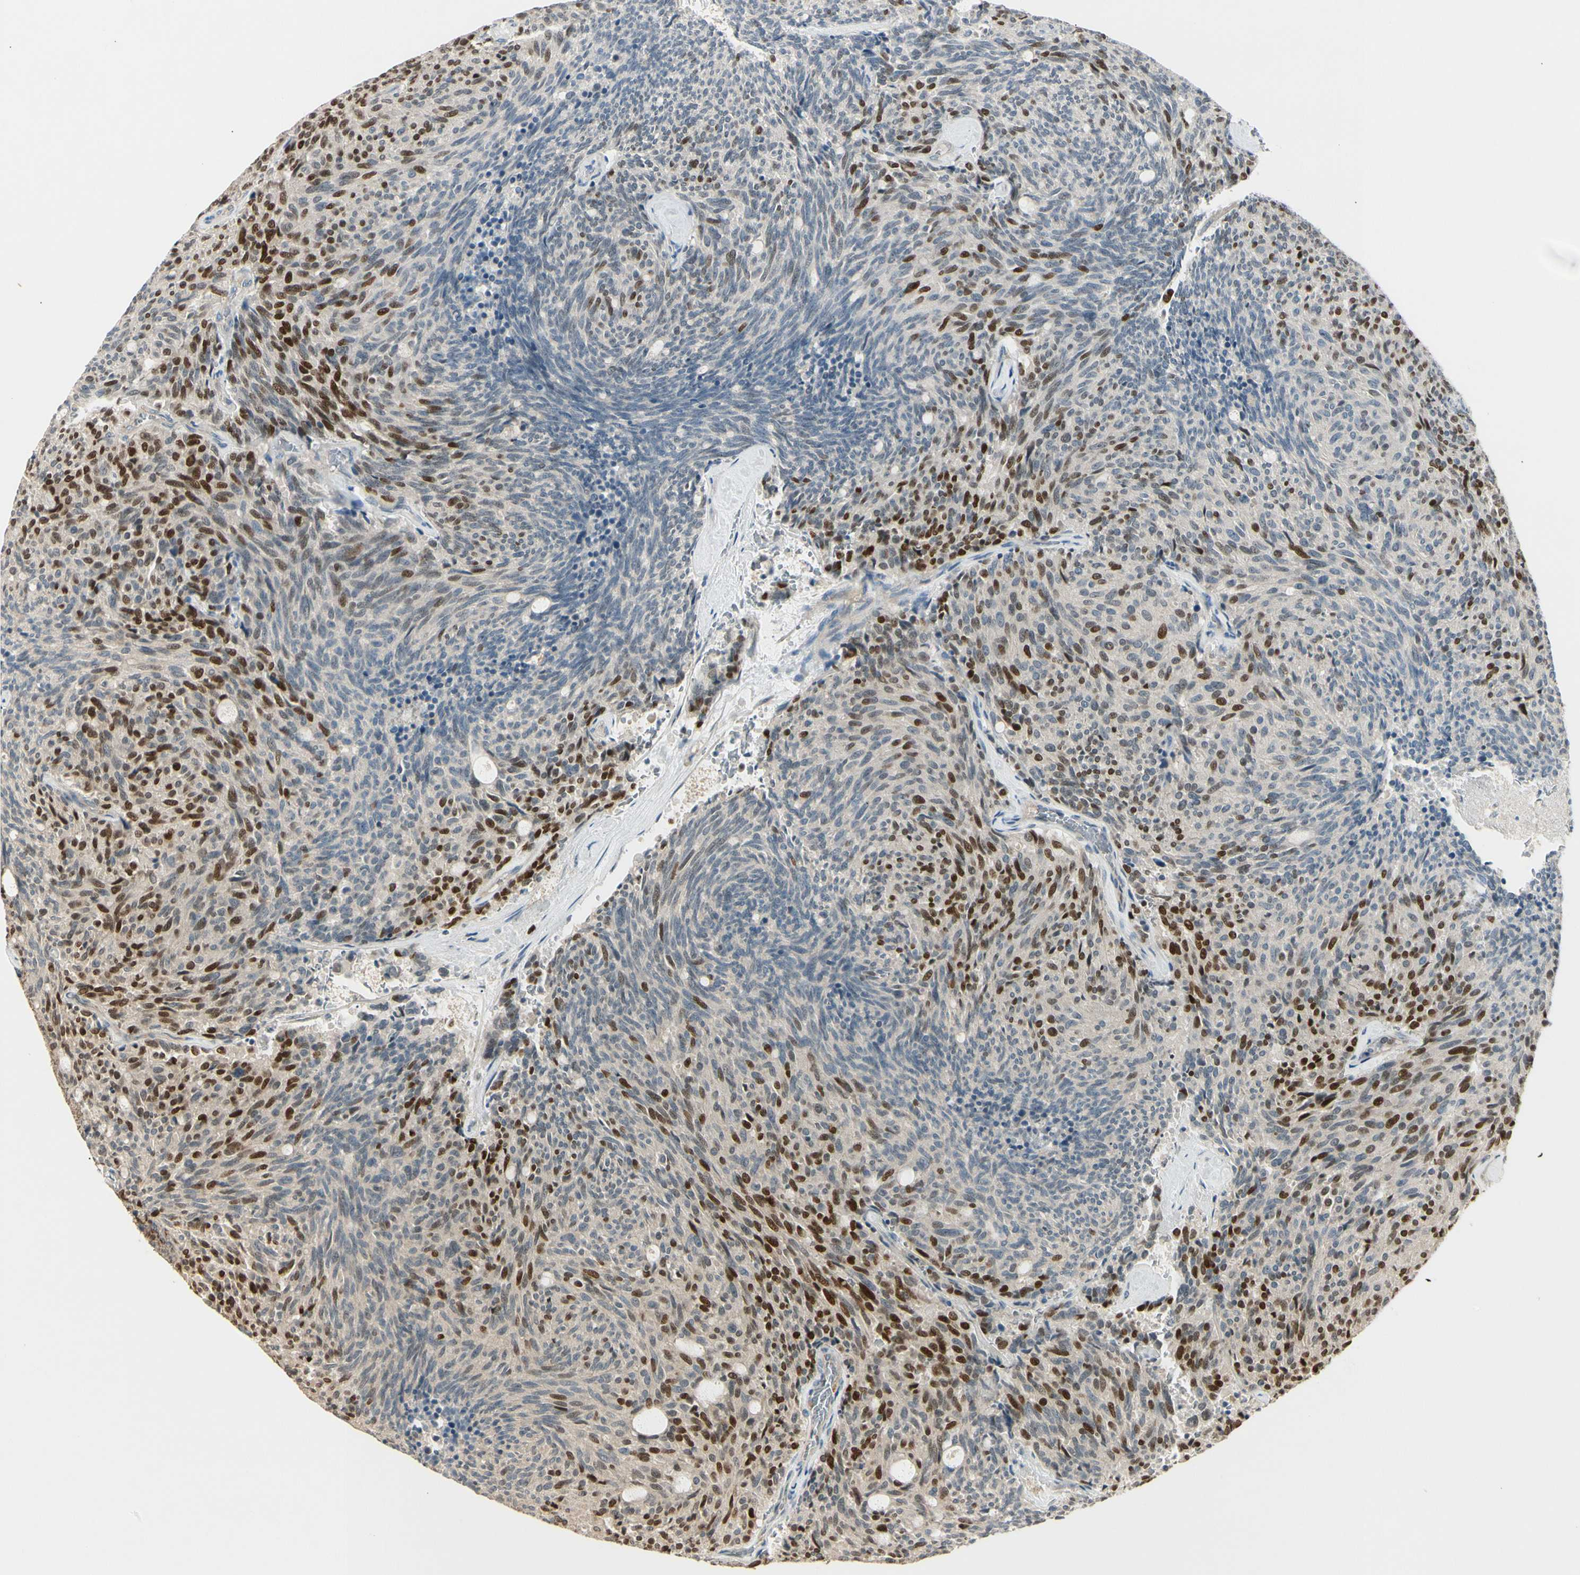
{"staining": {"intensity": "moderate", "quantity": "25%-75%", "location": "cytoplasmic/membranous,nuclear"}, "tissue": "carcinoid", "cell_type": "Tumor cells", "image_type": "cancer", "snomed": [{"axis": "morphology", "description": "Carcinoid, malignant, NOS"}, {"axis": "topography", "description": "Pancreas"}], "caption": "Approximately 25%-75% of tumor cells in carcinoid exhibit moderate cytoplasmic/membranous and nuclear protein positivity as visualized by brown immunohistochemical staining.", "gene": "NFYA", "patient": {"sex": "female", "age": 54}}